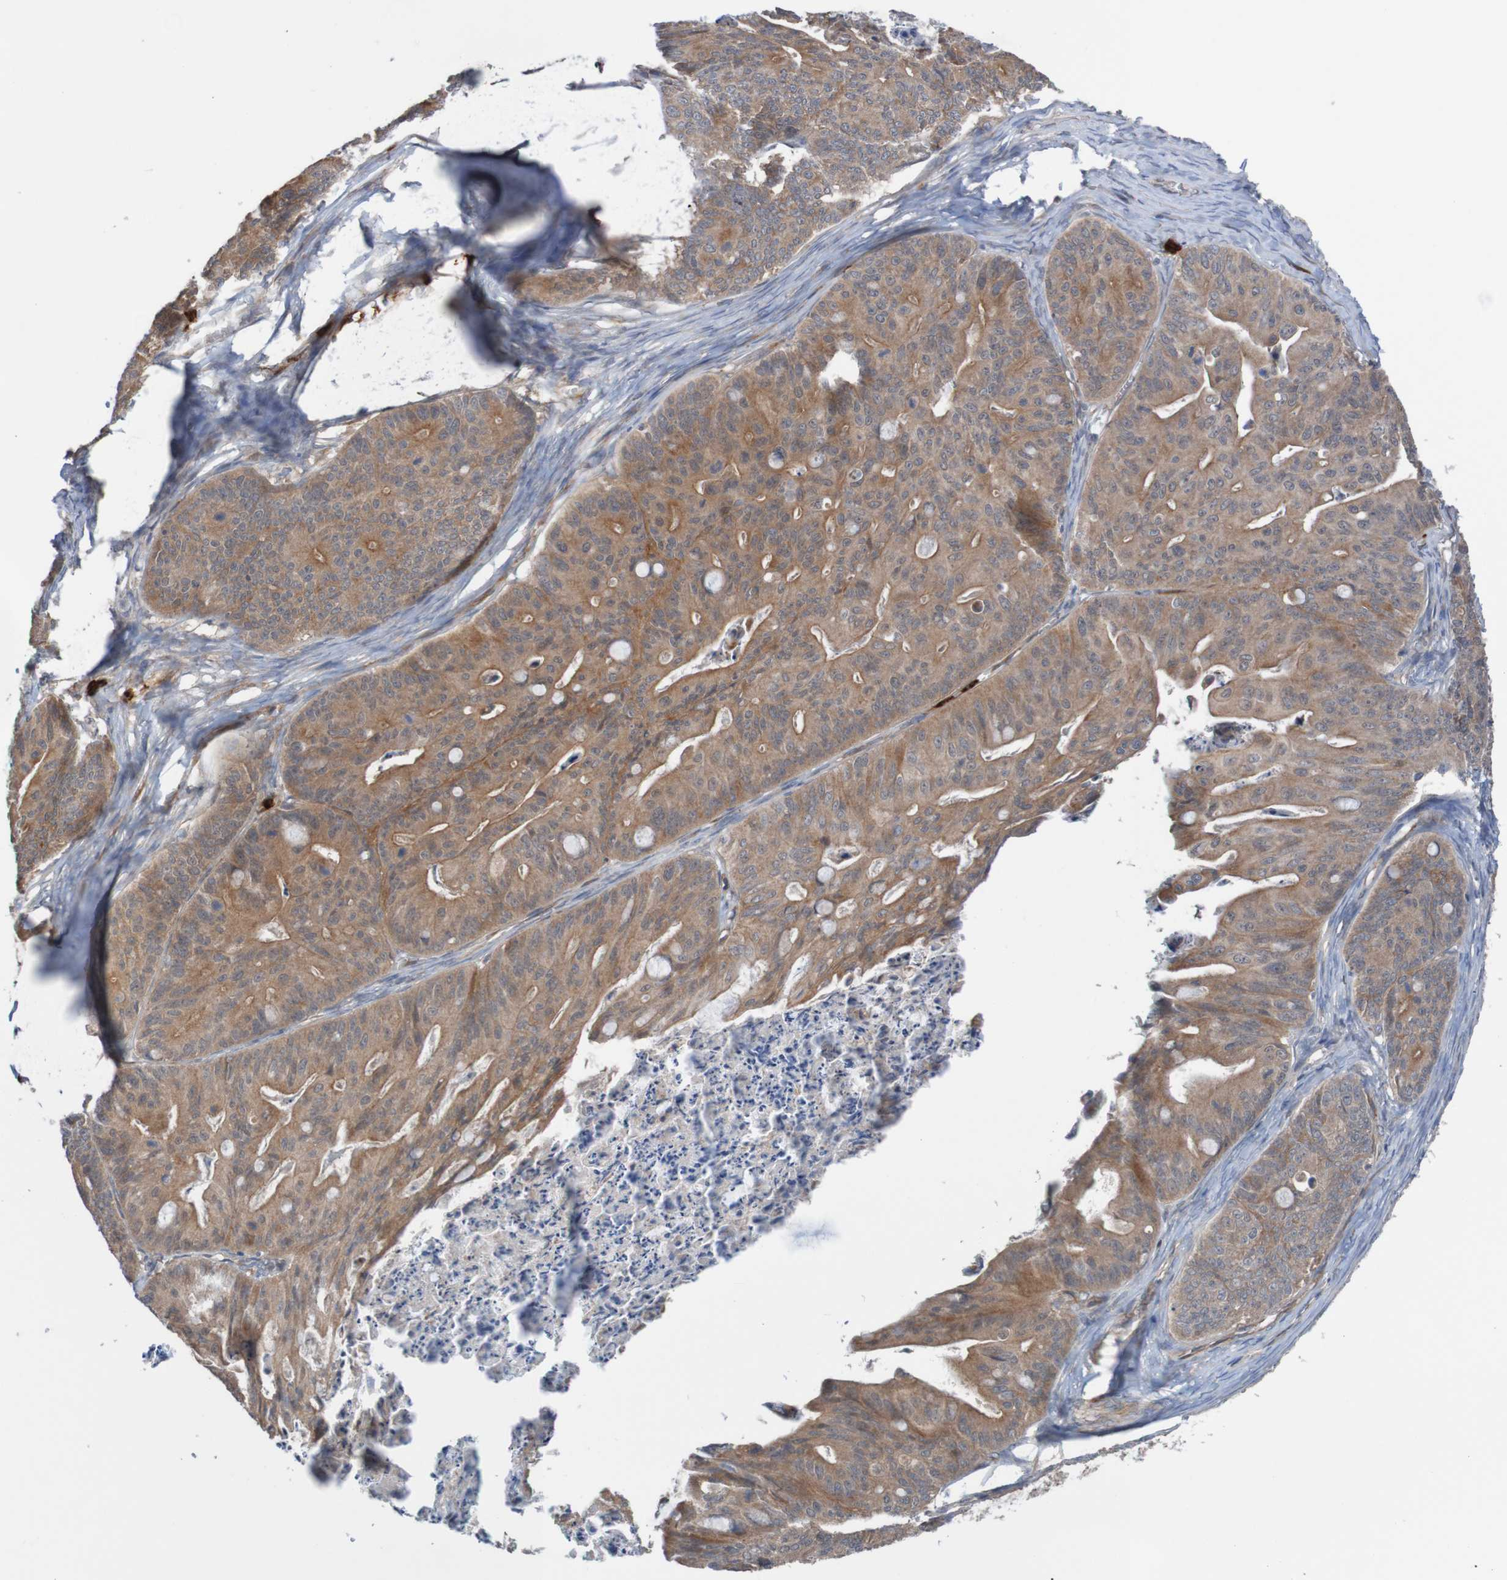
{"staining": {"intensity": "moderate", "quantity": ">75%", "location": "cytoplasmic/membranous"}, "tissue": "ovarian cancer", "cell_type": "Tumor cells", "image_type": "cancer", "snomed": [{"axis": "morphology", "description": "Cystadenocarcinoma, mucinous, NOS"}, {"axis": "topography", "description": "Ovary"}], "caption": "Tumor cells demonstrate medium levels of moderate cytoplasmic/membranous positivity in about >75% of cells in ovarian cancer.", "gene": "ST8SIA6", "patient": {"sex": "female", "age": 37}}